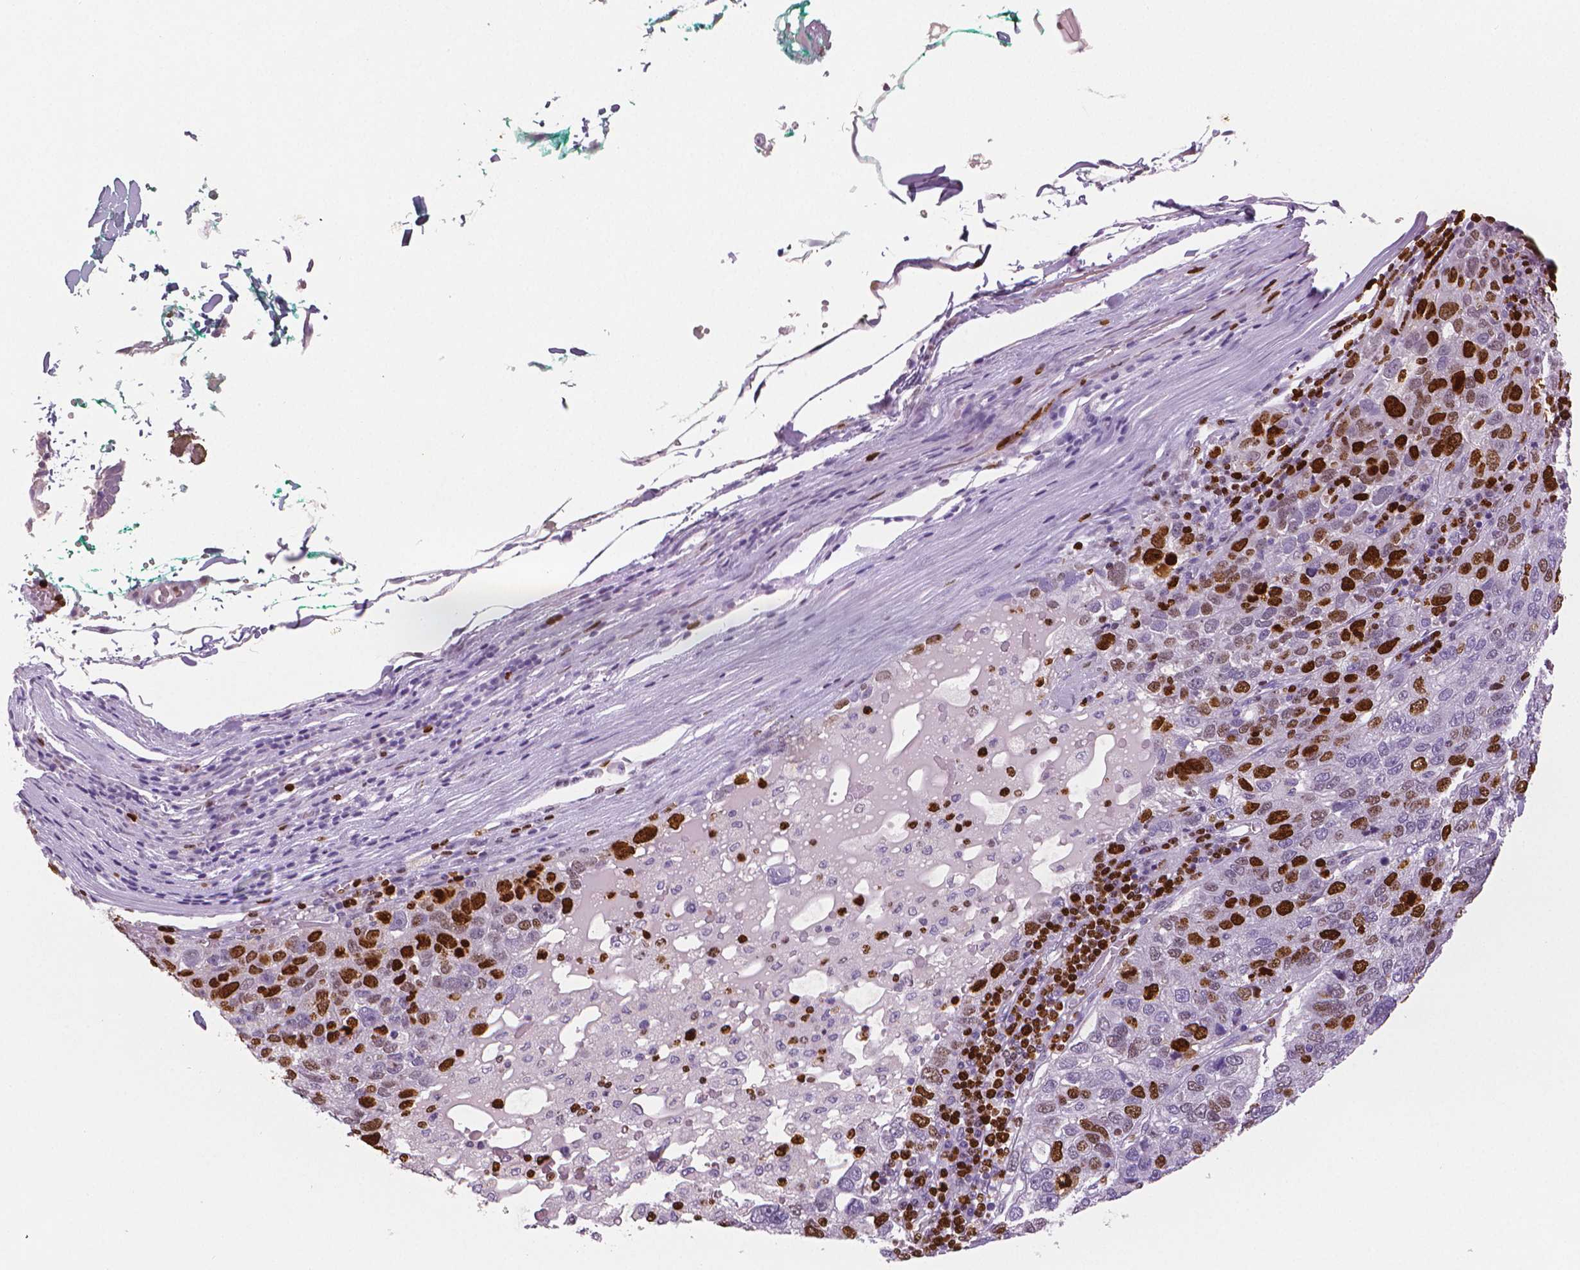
{"staining": {"intensity": "strong", "quantity": "<25%", "location": "nuclear"}, "tissue": "pancreatic cancer", "cell_type": "Tumor cells", "image_type": "cancer", "snomed": [{"axis": "morphology", "description": "Adenocarcinoma, NOS"}, {"axis": "topography", "description": "Pancreas"}], "caption": "Adenocarcinoma (pancreatic) was stained to show a protein in brown. There is medium levels of strong nuclear expression in about <25% of tumor cells. The protein is stained brown, and the nuclei are stained in blue (DAB (3,3'-diaminobenzidine) IHC with brightfield microscopy, high magnification).", "gene": "MKI67", "patient": {"sex": "female", "age": 61}}